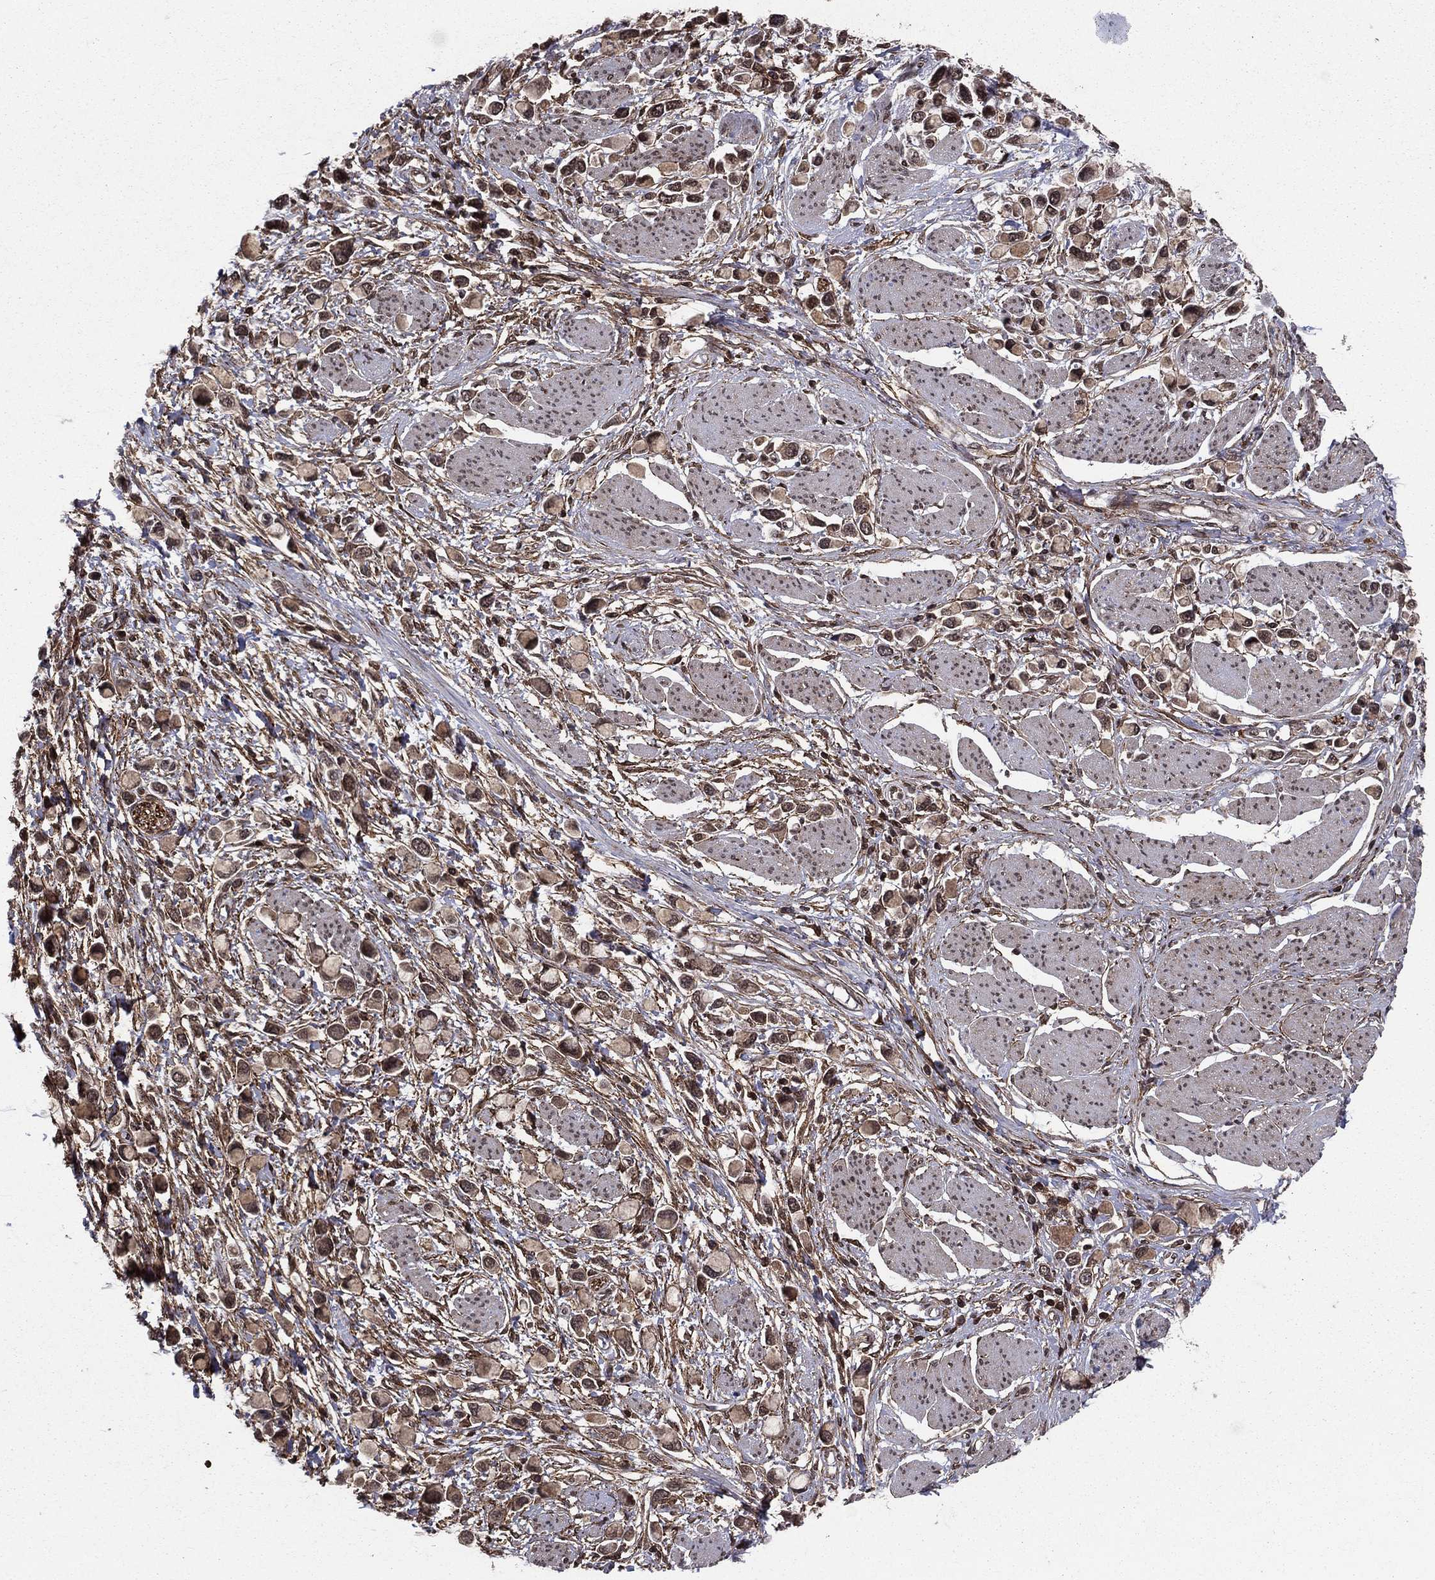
{"staining": {"intensity": "strong", "quantity": "25%-75%", "location": "nuclear"}, "tissue": "stomach cancer", "cell_type": "Tumor cells", "image_type": "cancer", "snomed": [{"axis": "morphology", "description": "Adenocarcinoma, NOS"}, {"axis": "topography", "description": "Stomach"}], "caption": "DAB immunohistochemical staining of adenocarcinoma (stomach) demonstrates strong nuclear protein positivity in approximately 25%-75% of tumor cells.", "gene": "SSX2IP", "patient": {"sex": "female", "age": 81}}